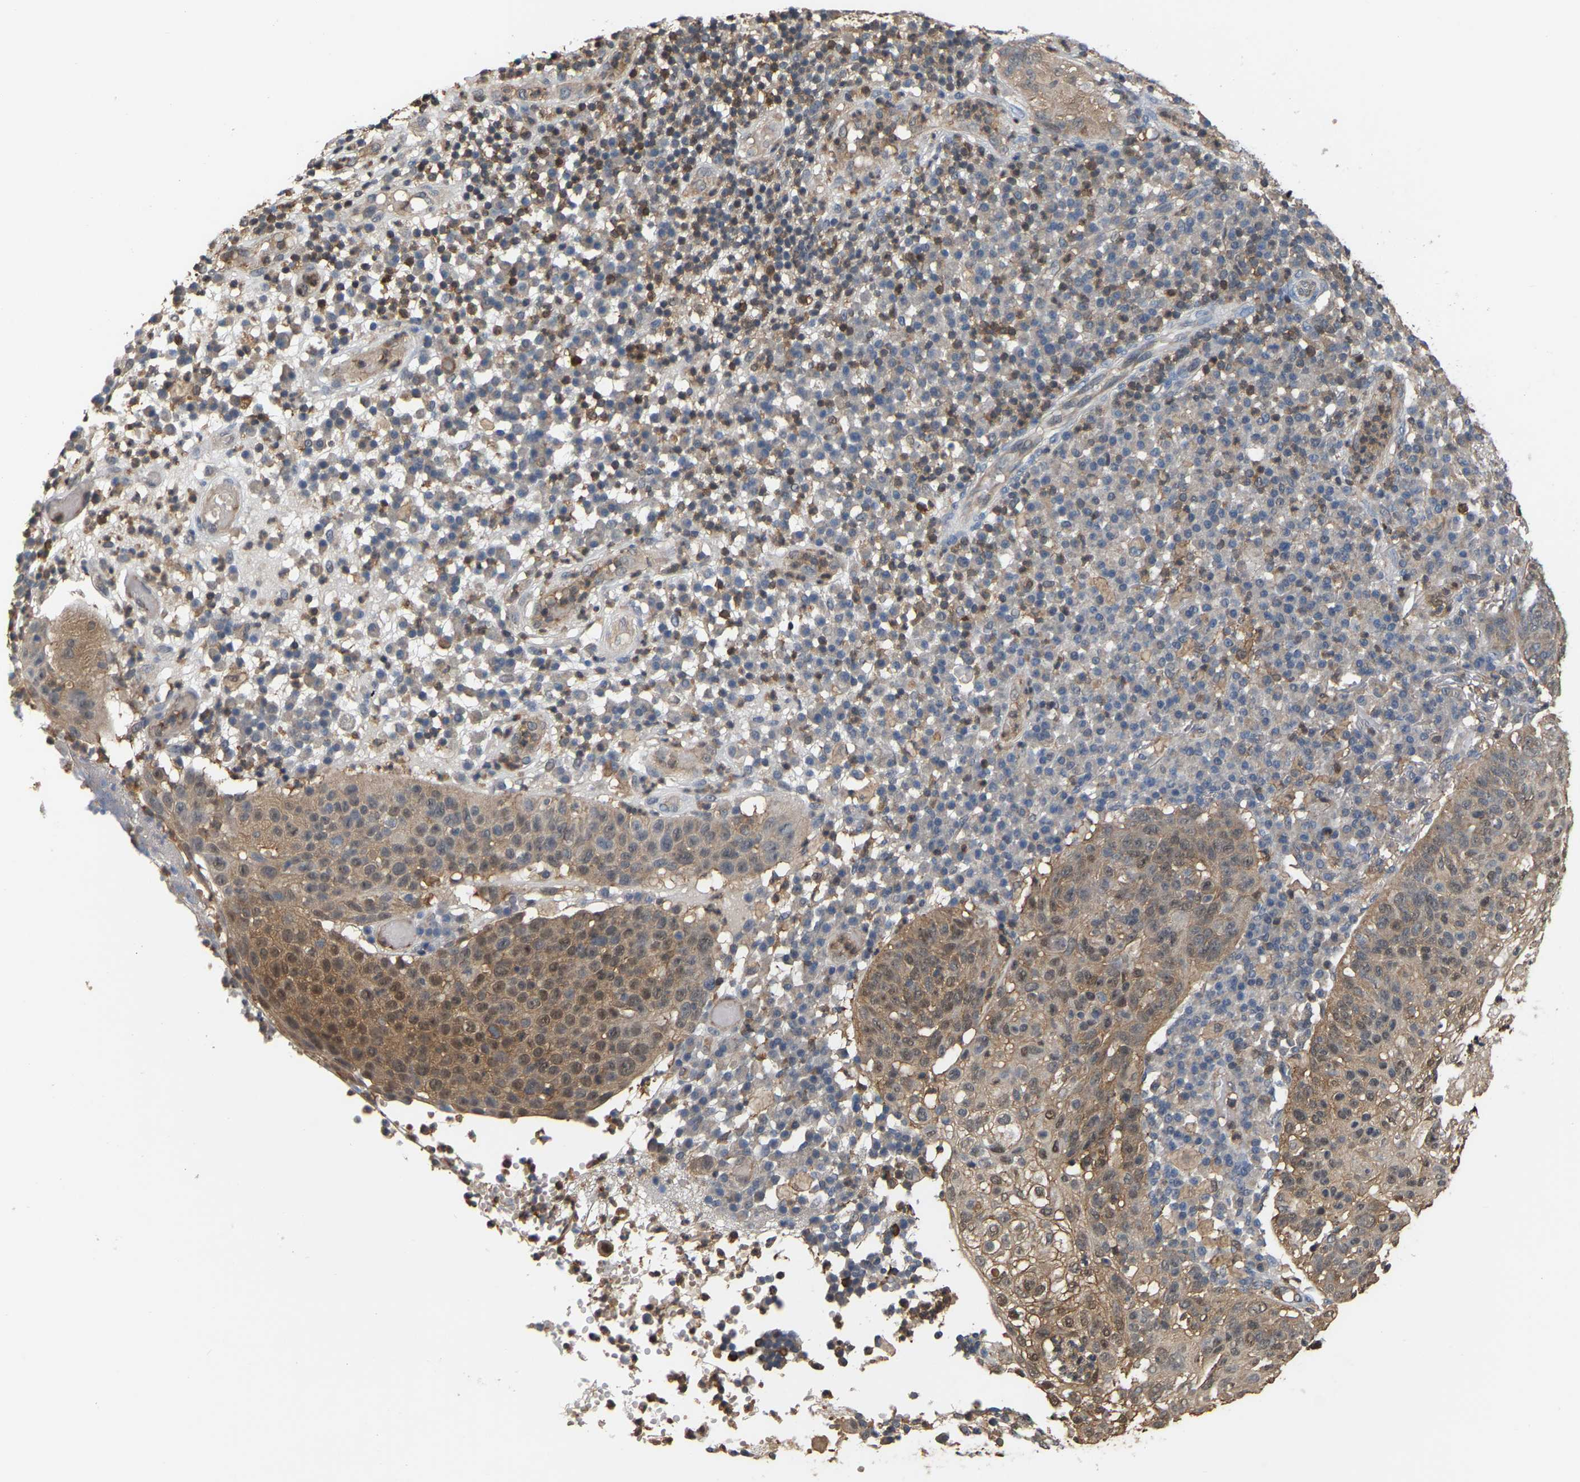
{"staining": {"intensity": "moderate", "quantity": ">75%", "location": "cytoplasmic/membranous"}, "tissue": "skin cancer", "cell_type": "Tumor cells", "image_type": "cancer", "snomed": [{"axis": "morphology", "description": "Squamous cell carcinoma in situ, NOS"}, {"axis": "morphology", "description": "Squamous cell carcinoma, NOS"}, {"axis": "topography", "description": "Skin"}], "caption": "Squamous cell carcinoma in situ (skin) stained for a protein (brown) displays moderate cytoplasmic/membranous positive expression in about >75% of tumor cells.", "gene": "MTPN", "patient": {"sex": "male", "age": 93}}